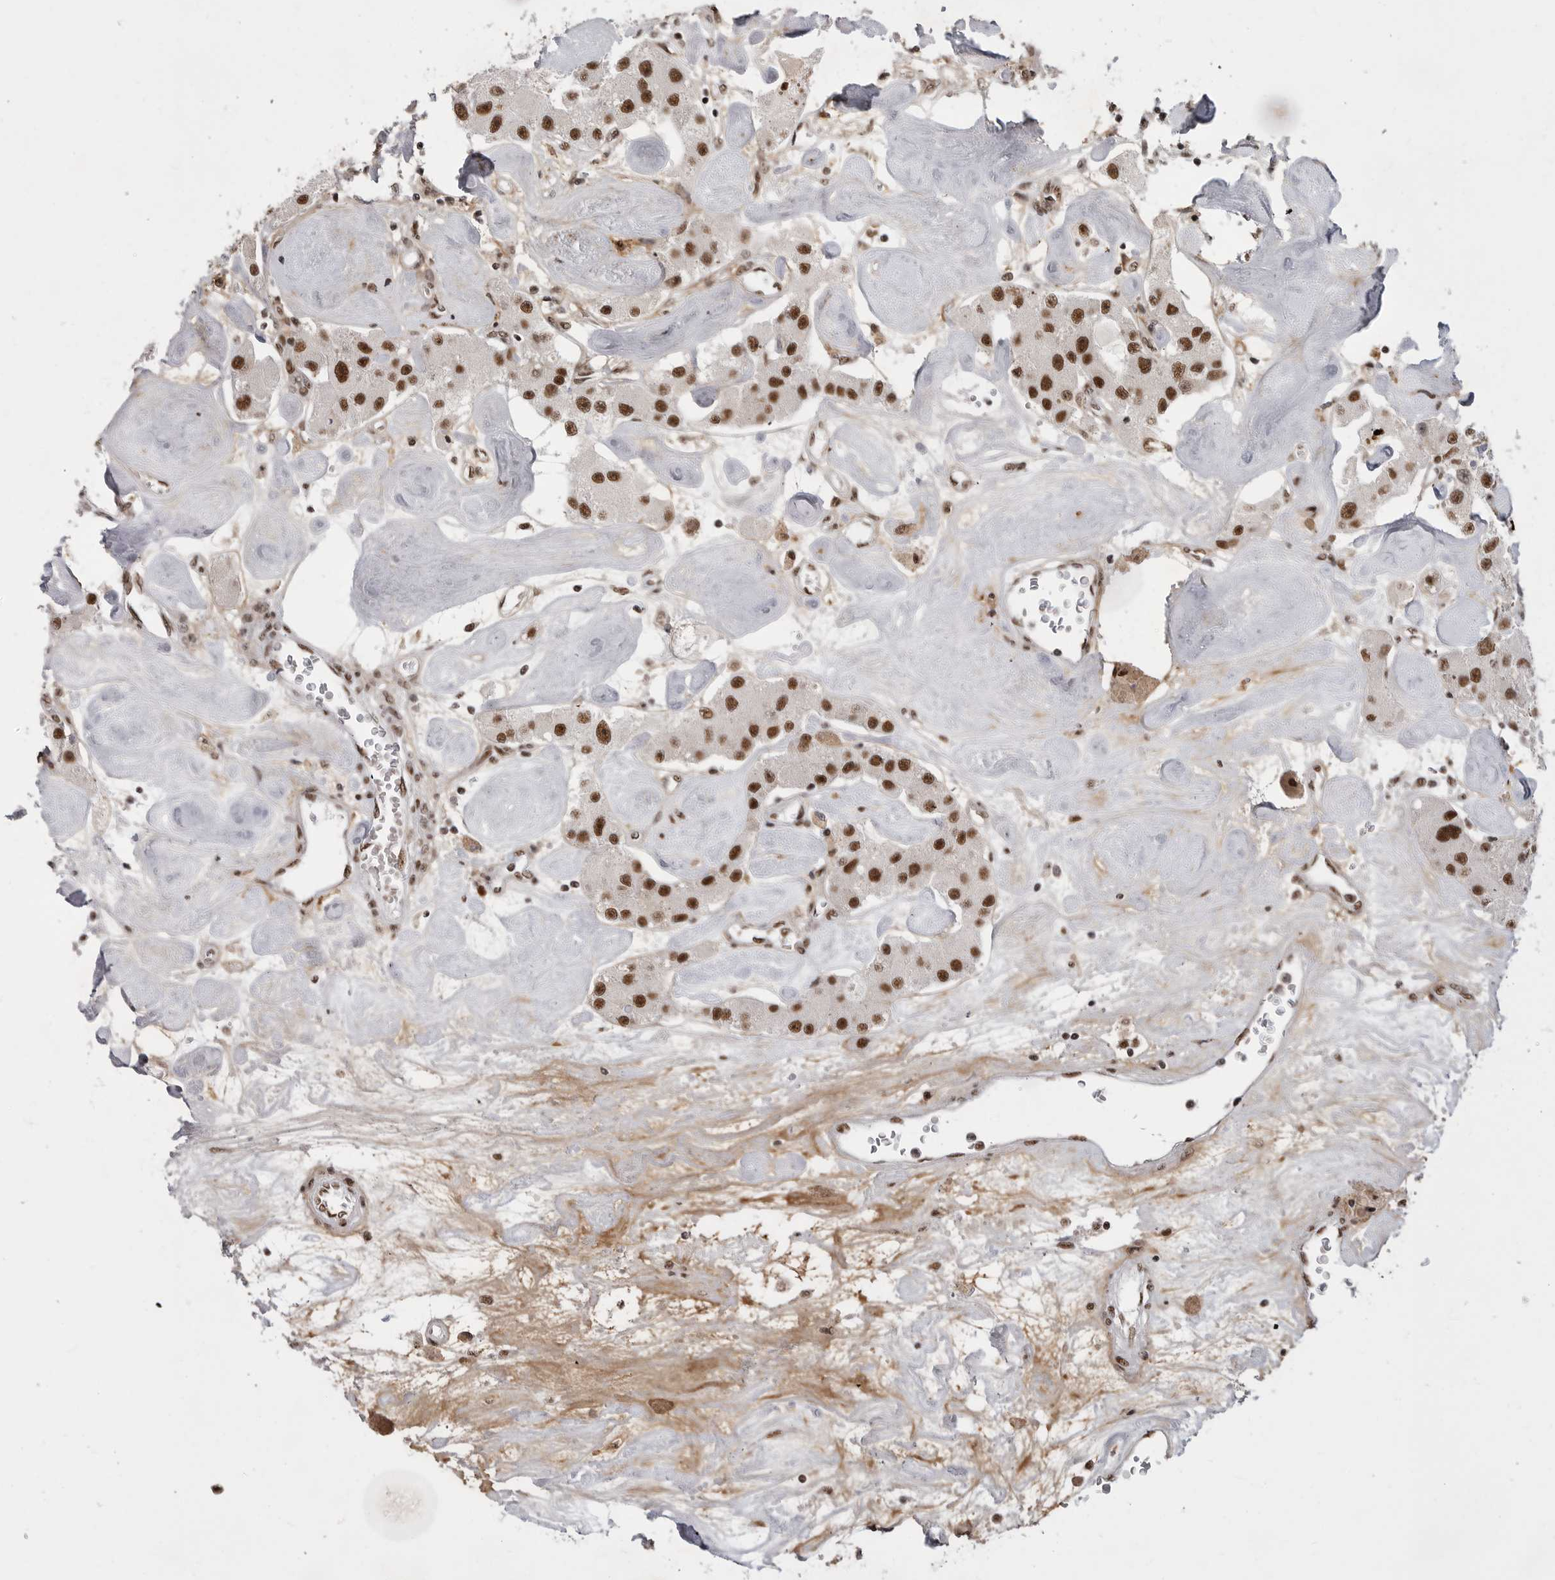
{"staining": {"intensity": "strong", "quantity": ">75%", "location": "nuclear"}, "tissue": "carcinoid", "cell_type": "Tumor cells", "image_type": "cancer", "snomed": [{"axis": "morphology", "description": "Carcinoid, malignant, NOS"}, {"axis": "topography", "description": "Pancreas"}], "caption": "Human carcinoid stained with a brown dye exhibits strong nuclear positive staining in approximately >75% of tumor cells.", "gene": "PPP1R8", "patient": {"sex": "male", "age": 41}}